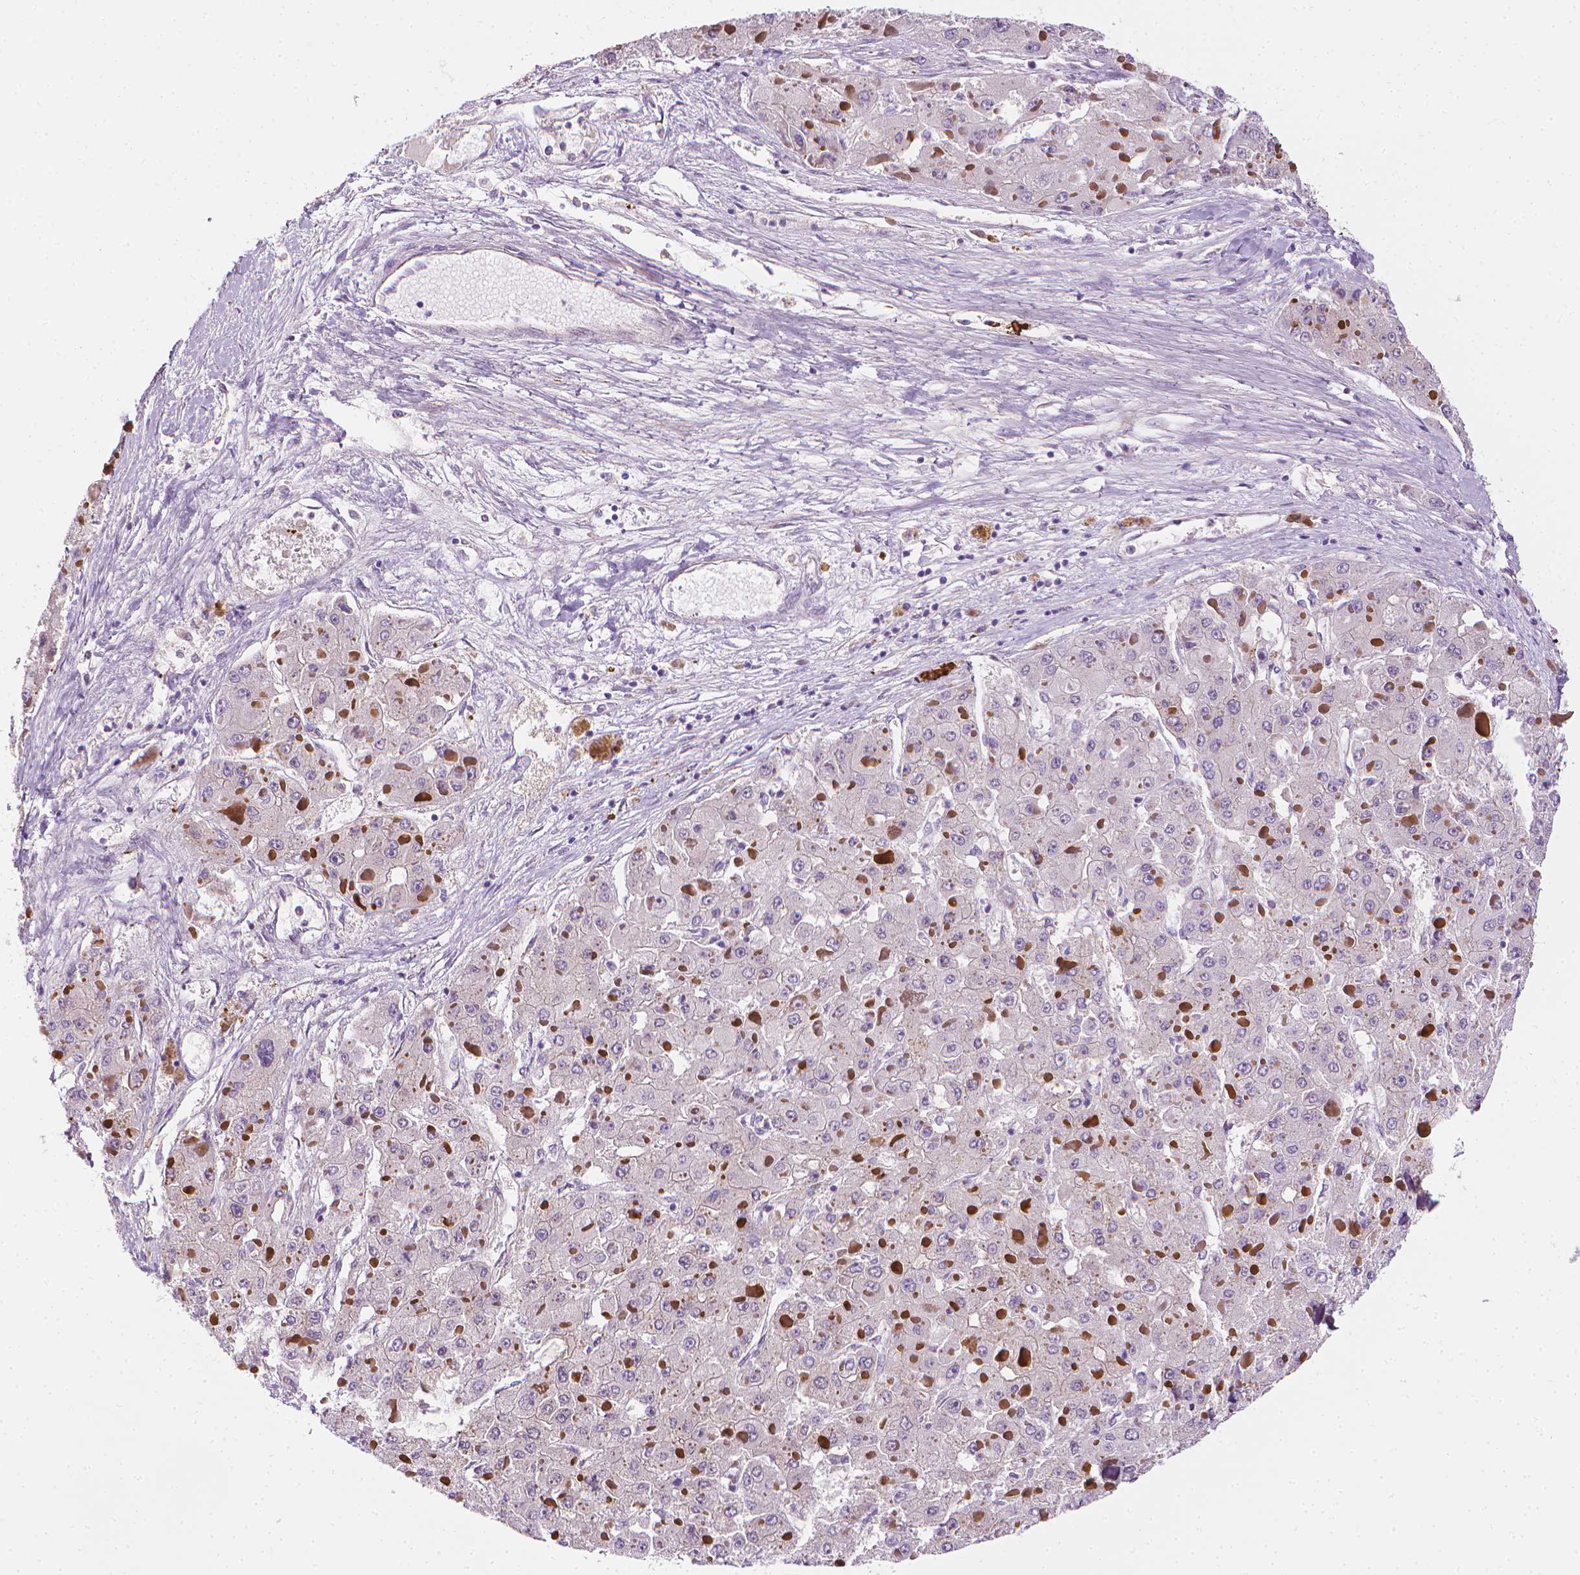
{"staining": {"intensity": "negative", "quantity": "none", "location": "none"}, "tissue": "liver cancer", "cell_type": "Tumor cells", "image_type": "cancer", "snomed": [{"axis": "morphology", "description": "Carcinoma, Hepatocellular, NOS"}, {"axis": "topography", "description": "Liver"}], "caption": "DAB (3,3'-diaminobenzidine) immunohistochemical staining of hepatocellular carcinoma (liver) exhibits no significant positivity in tumor cells.", "gene": "MCOLN3", "patient": {"sex": "female", "age": 73}}